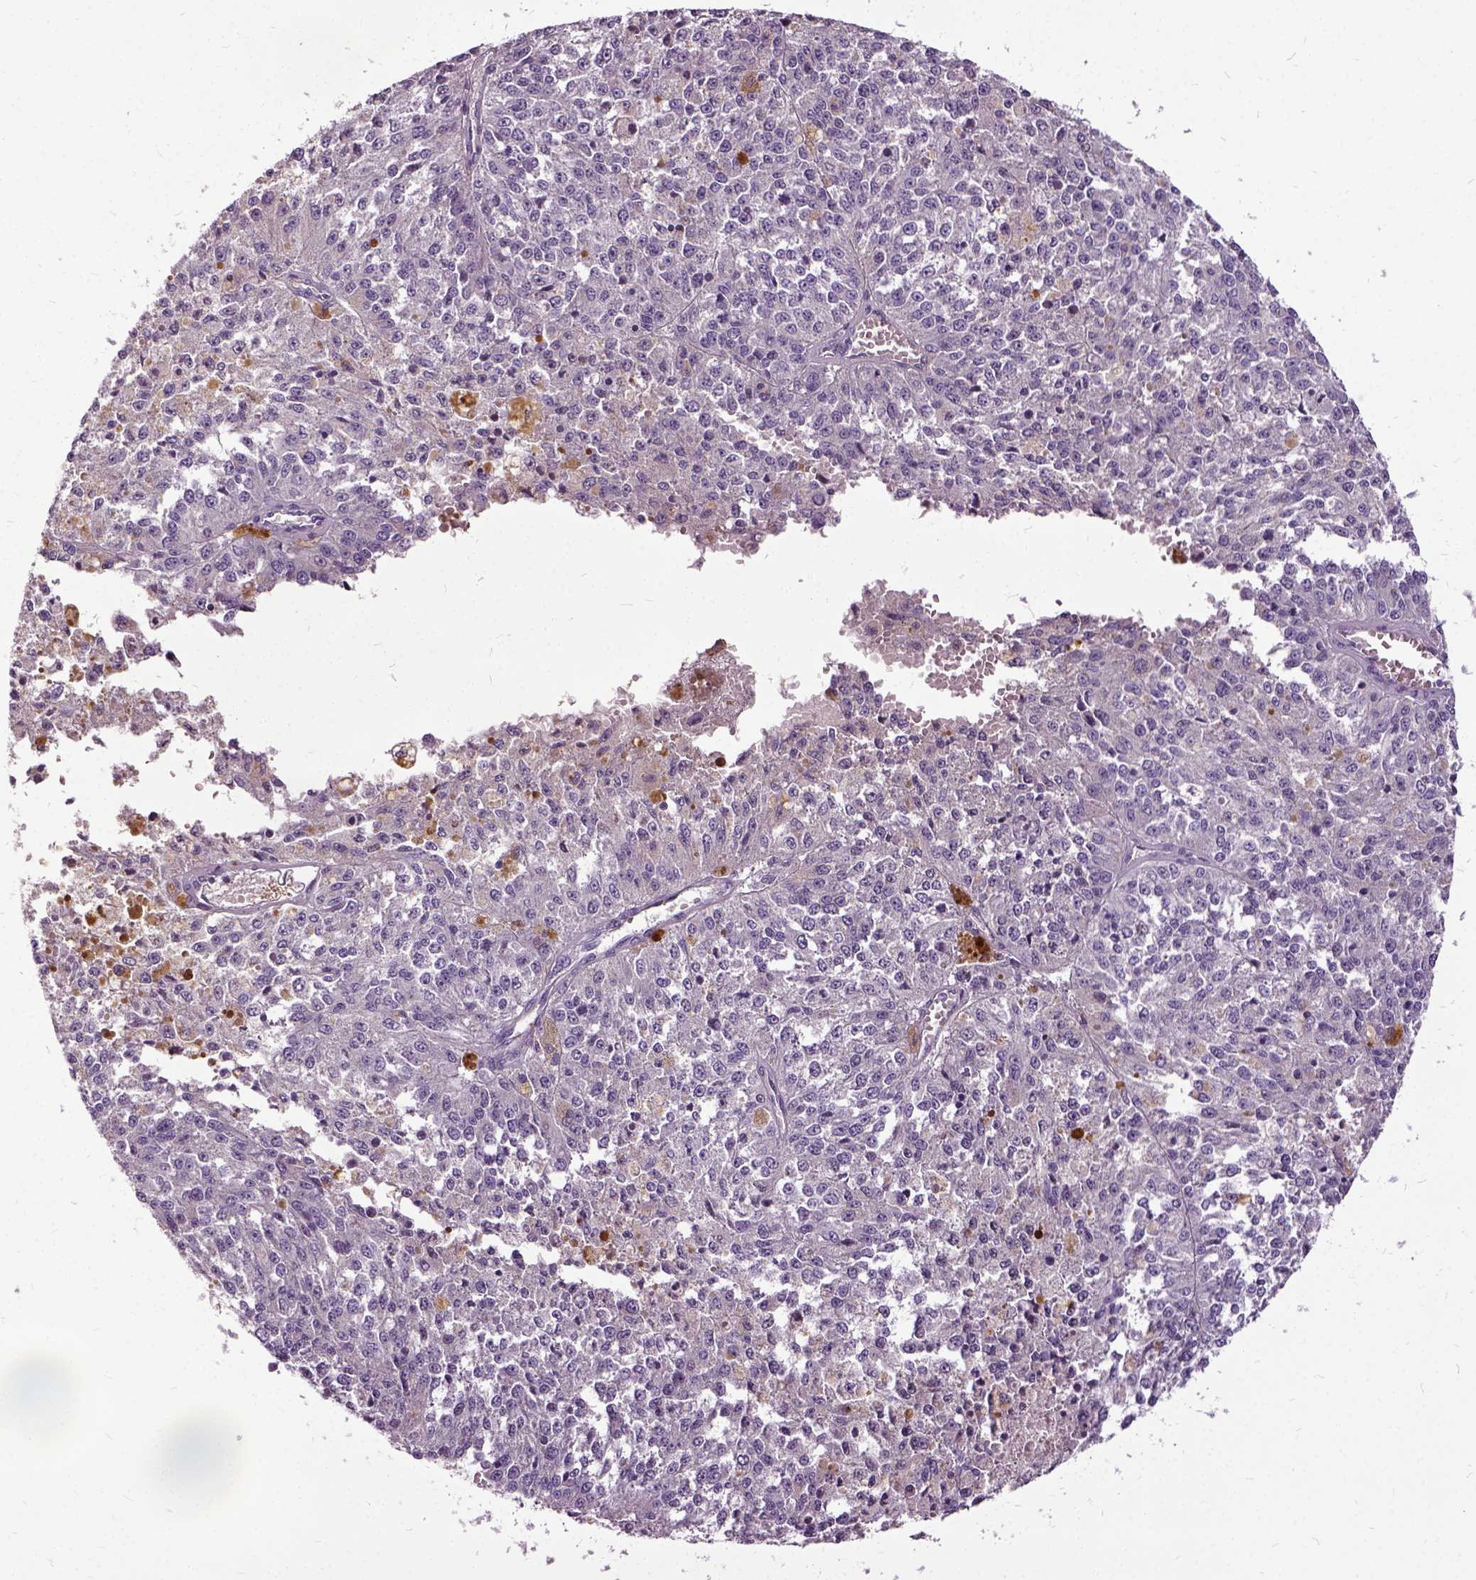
{"staining": {"intensity": "negative", "quantity": "none", "location": "none"}, "tissue": "melanoma", "cell_type": "Tumor cells", "image_type": "cancer", "snomed": [{"axis": "morphology", "description": "Malignant melanoma, Metastatic site"}, {"axis": "topography", "description": "Lymph node"}], "caption": "DAB (3,3'-diaminobenzidine) immunohistochemical staining of human melanoma shows no significant expression in tumor cells. (DAB immunohistochemistry, high magnification).", "gene": "ILRUN", "patient": {"sex": "female", "age": 64}}